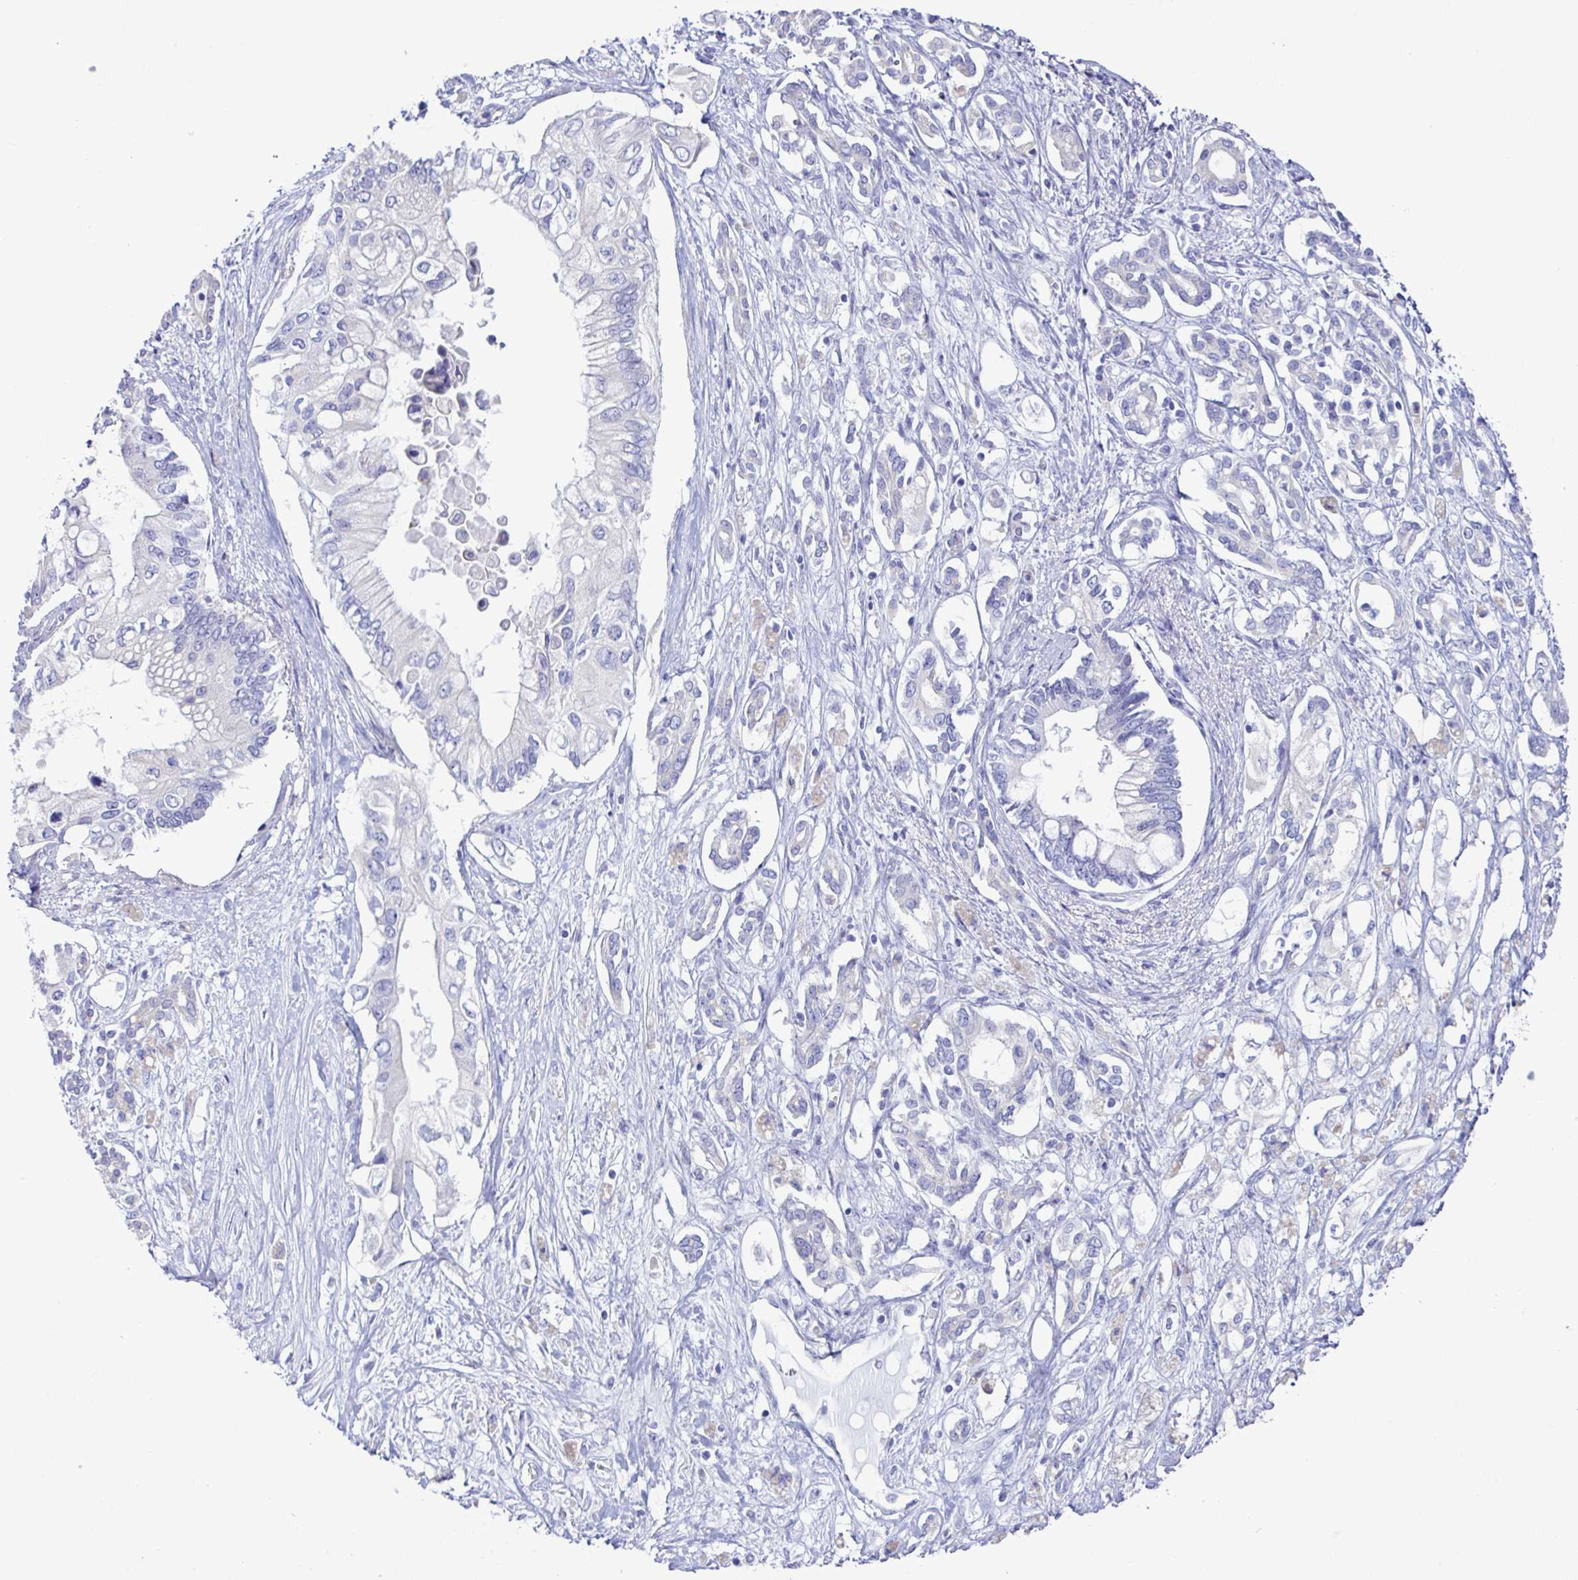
{"staining": {"intensity": "negative", "quantity": "none", "location": "none"}, "tissue": "pancreatic cancer", "cell_type": "Tumor cells", "image_type": "cancer", "snomed": [{"axis": "morphology", "description": "Adenocarcinoma, NOS"}, {"axis": "topography", "description": "Pancreas"}], "caption": "An immunohistochemistry (IHC) micrograph of pancreatic cancer (adenocarcinoma) is shown. There is no staining in tumor cells of pancreatic cancer (adenocarcinoma). The staining is performed using DAB (3,3'-diaminobenzidine) brown chromogen with nuclei counter-stained in using hematoxylin.", "gene": "MED11", "patient": {"sex": "female", "age": 63}}